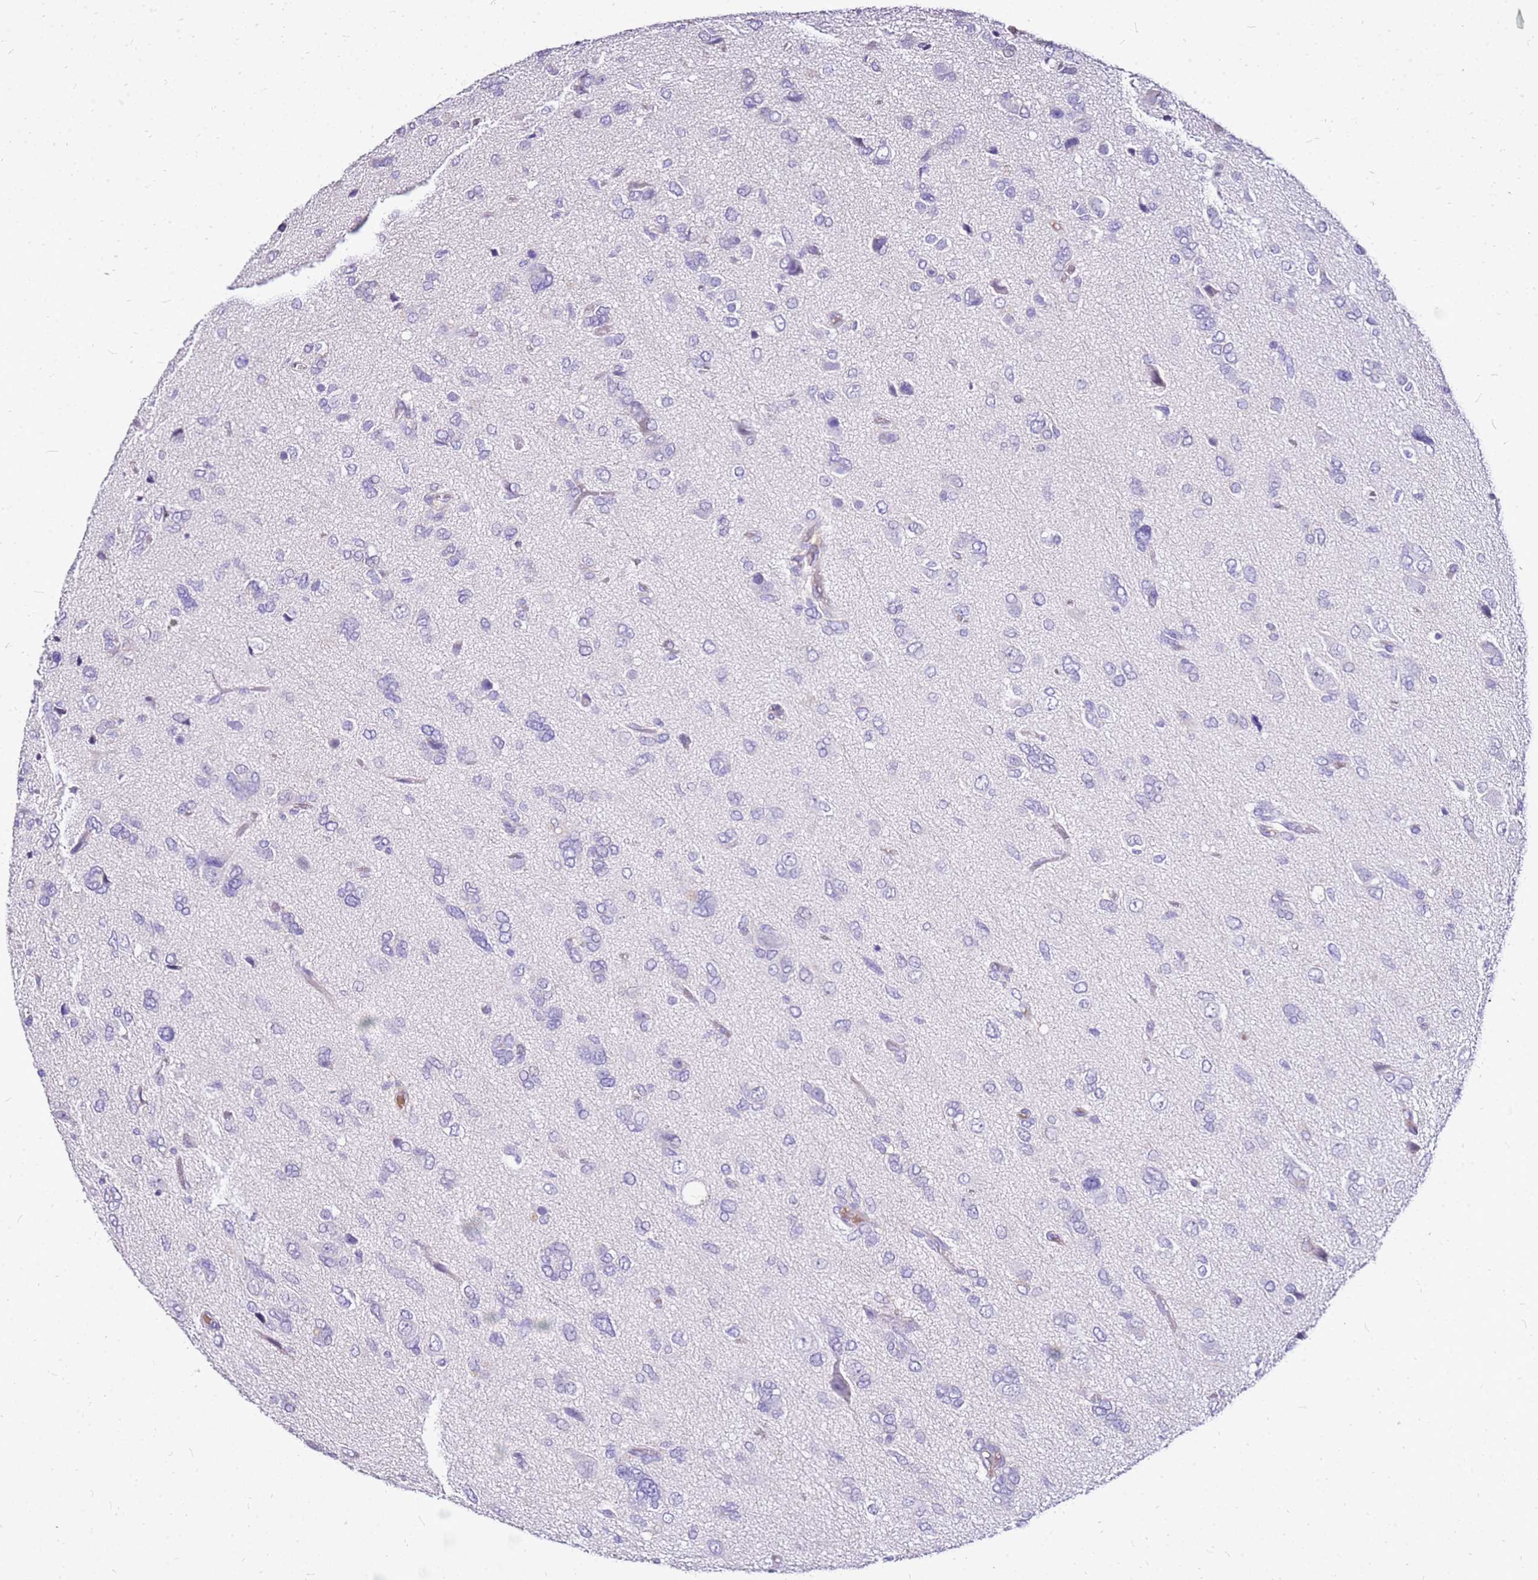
{"staining": {"intensity": "negative", "quantity": "none", "location": "none"}, "tissue": "glioma", "cell_type": "Tumor cells", "image_type": "cancer", "snomed": [{"axis": "morphology", "description": "Glioma, malignant, High grade"}, {"axis": "topography", "description": "Brain"}], "caption": "Immunohistochemistry photomicrograph of neoplastic tissue: human high-grade glioma (malignant) stained with DAB (3,3'-diaminobenzidine) exhibits no significant protein expression in tumor cells.", "gene": "DCDC2B", "patient": {"sex": "female", "age": 59}}